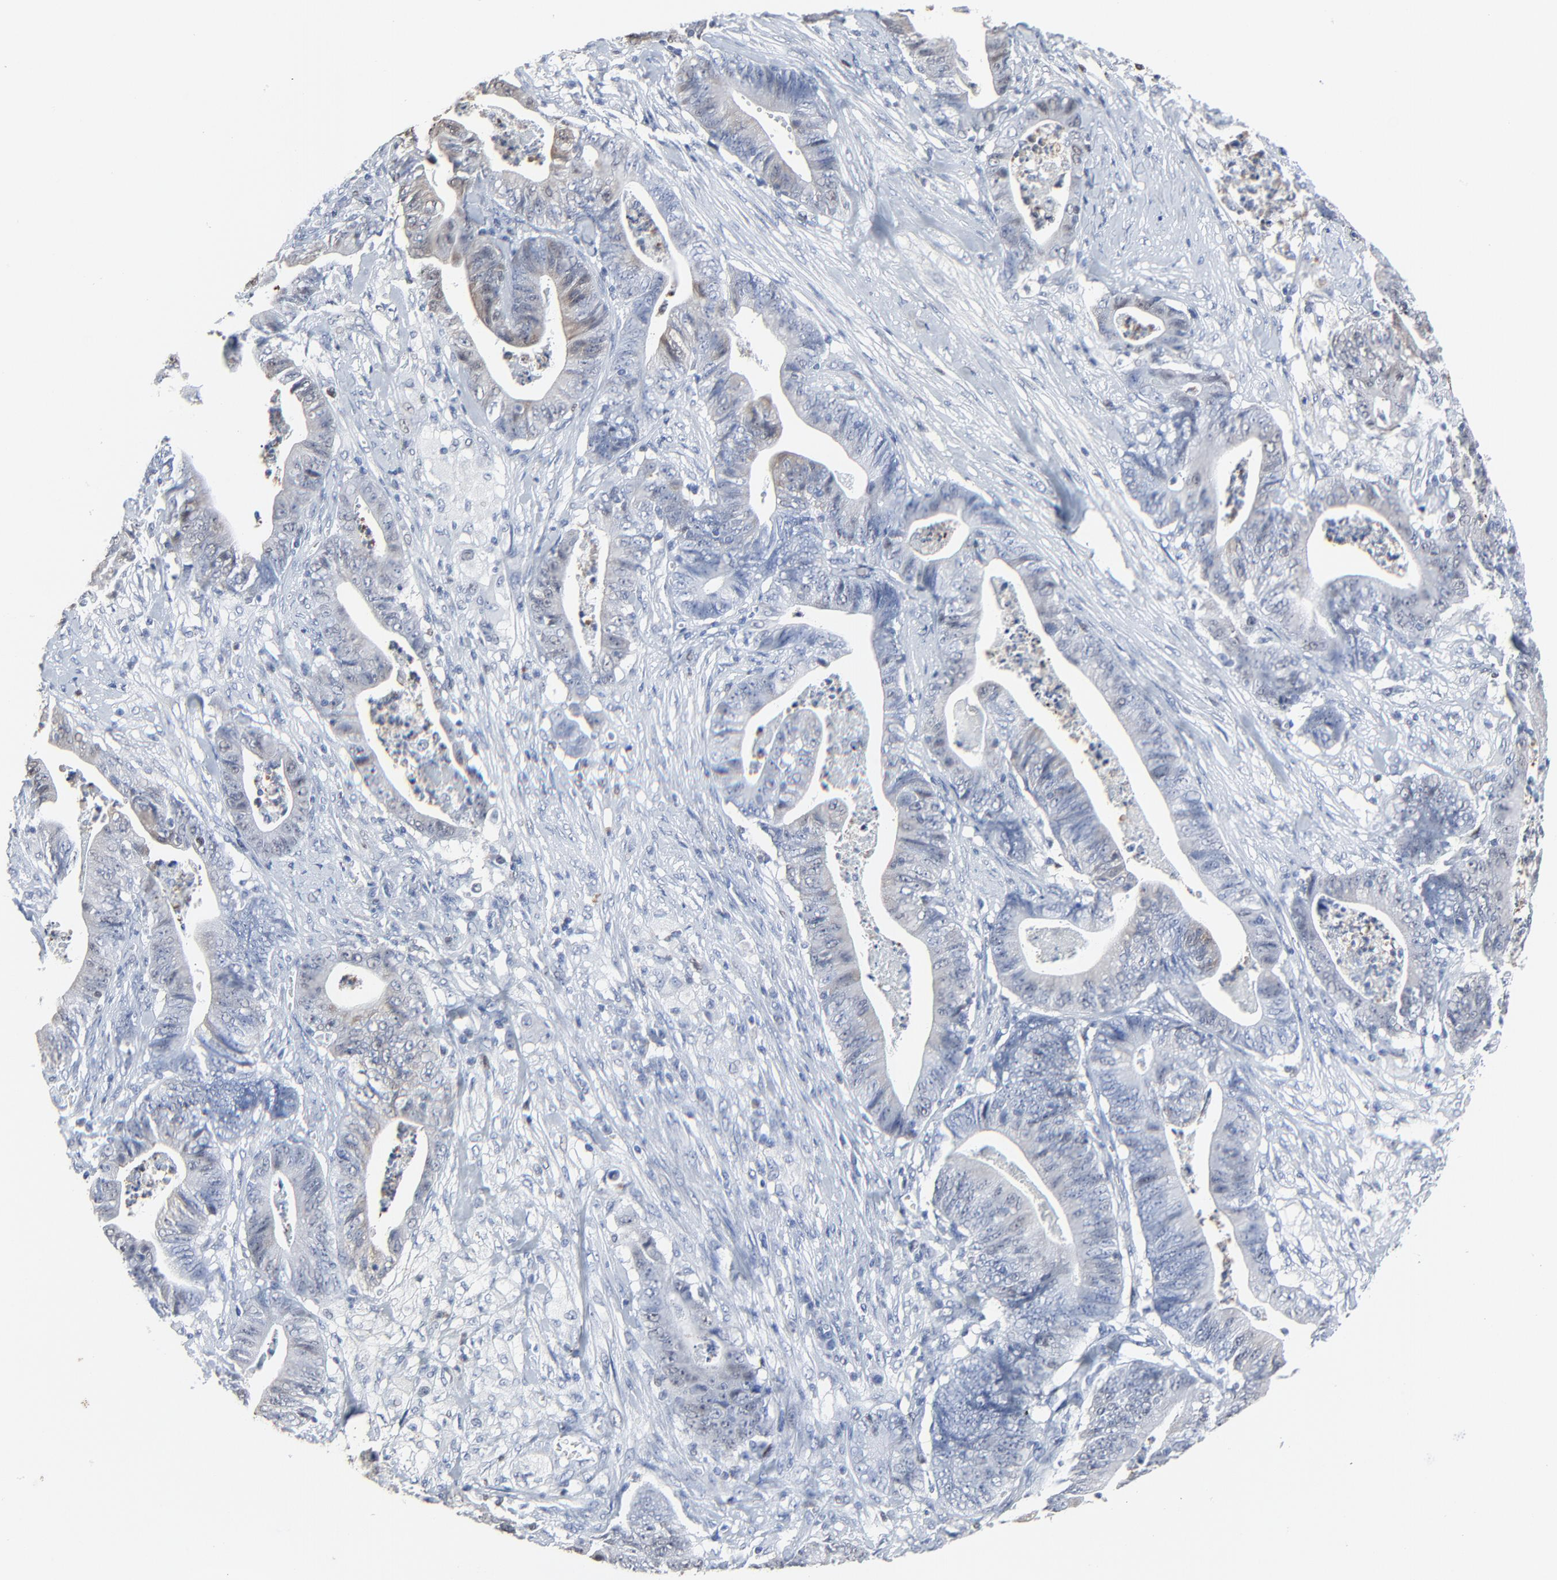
{"staining": {"intensity": "weak", "quantity": "<25%", "location": "nuclear"}, "tissue": "stomach cancer", "cell_type": "Tumor cells", "image_type": "cancer", "snomed": [{"axis": "morphology", "description": "Adenocarcinoma, NOS"}, {"axis": "topography", "description": "Stomach, lower"}], "caption": "An IHC micrograph of stomach cancer is shown. There is no staining in tumor cells of stomach cancer. The staining is performed using DAB brown chromogen with nuclei counter-stained in using hematoxylin.", "gene": "BIRC3", "patient": {"sex": "female", "age": 86}}